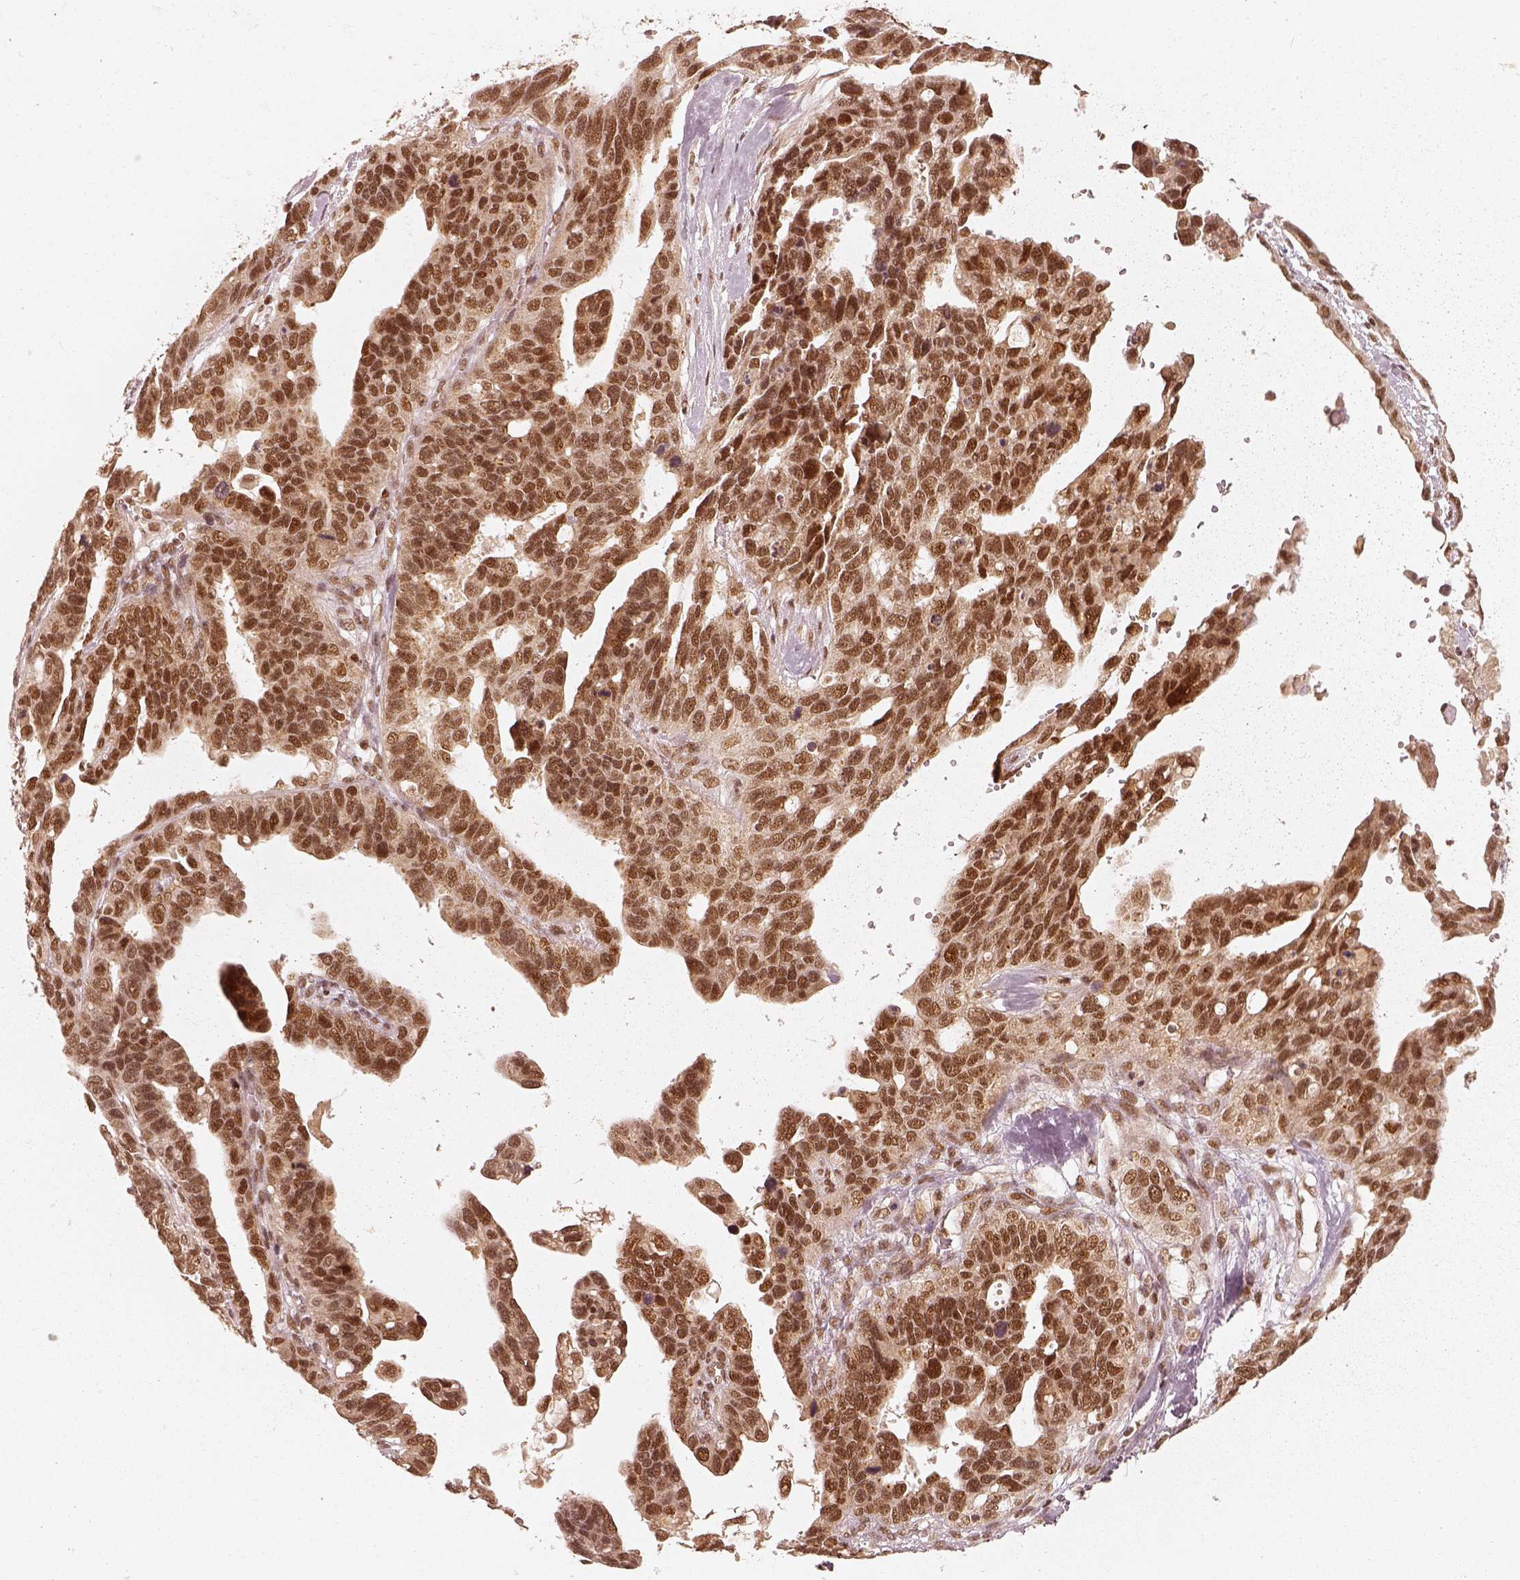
{"staining": {"intensity": "strong", "quantity": ">75%", "location": "nuclear"}, "tissue": "ovarian cancer", "cell_type": "Tumor cells", "image_type": "cancer", "snomed": [{"axis": "morphology", "description": "Cystadenocarcinoma, serous, NOS"}, {"axis": "topography", "description": "Ovary"}], "caption": "Protein staining of serous cystadenocarcinoma (ovarian) tissue demonstrates strong nuclear expression in about >75% of tumor cells.", "gene": "GMEB2", "patient": {"sex": "female", "age": 69}}